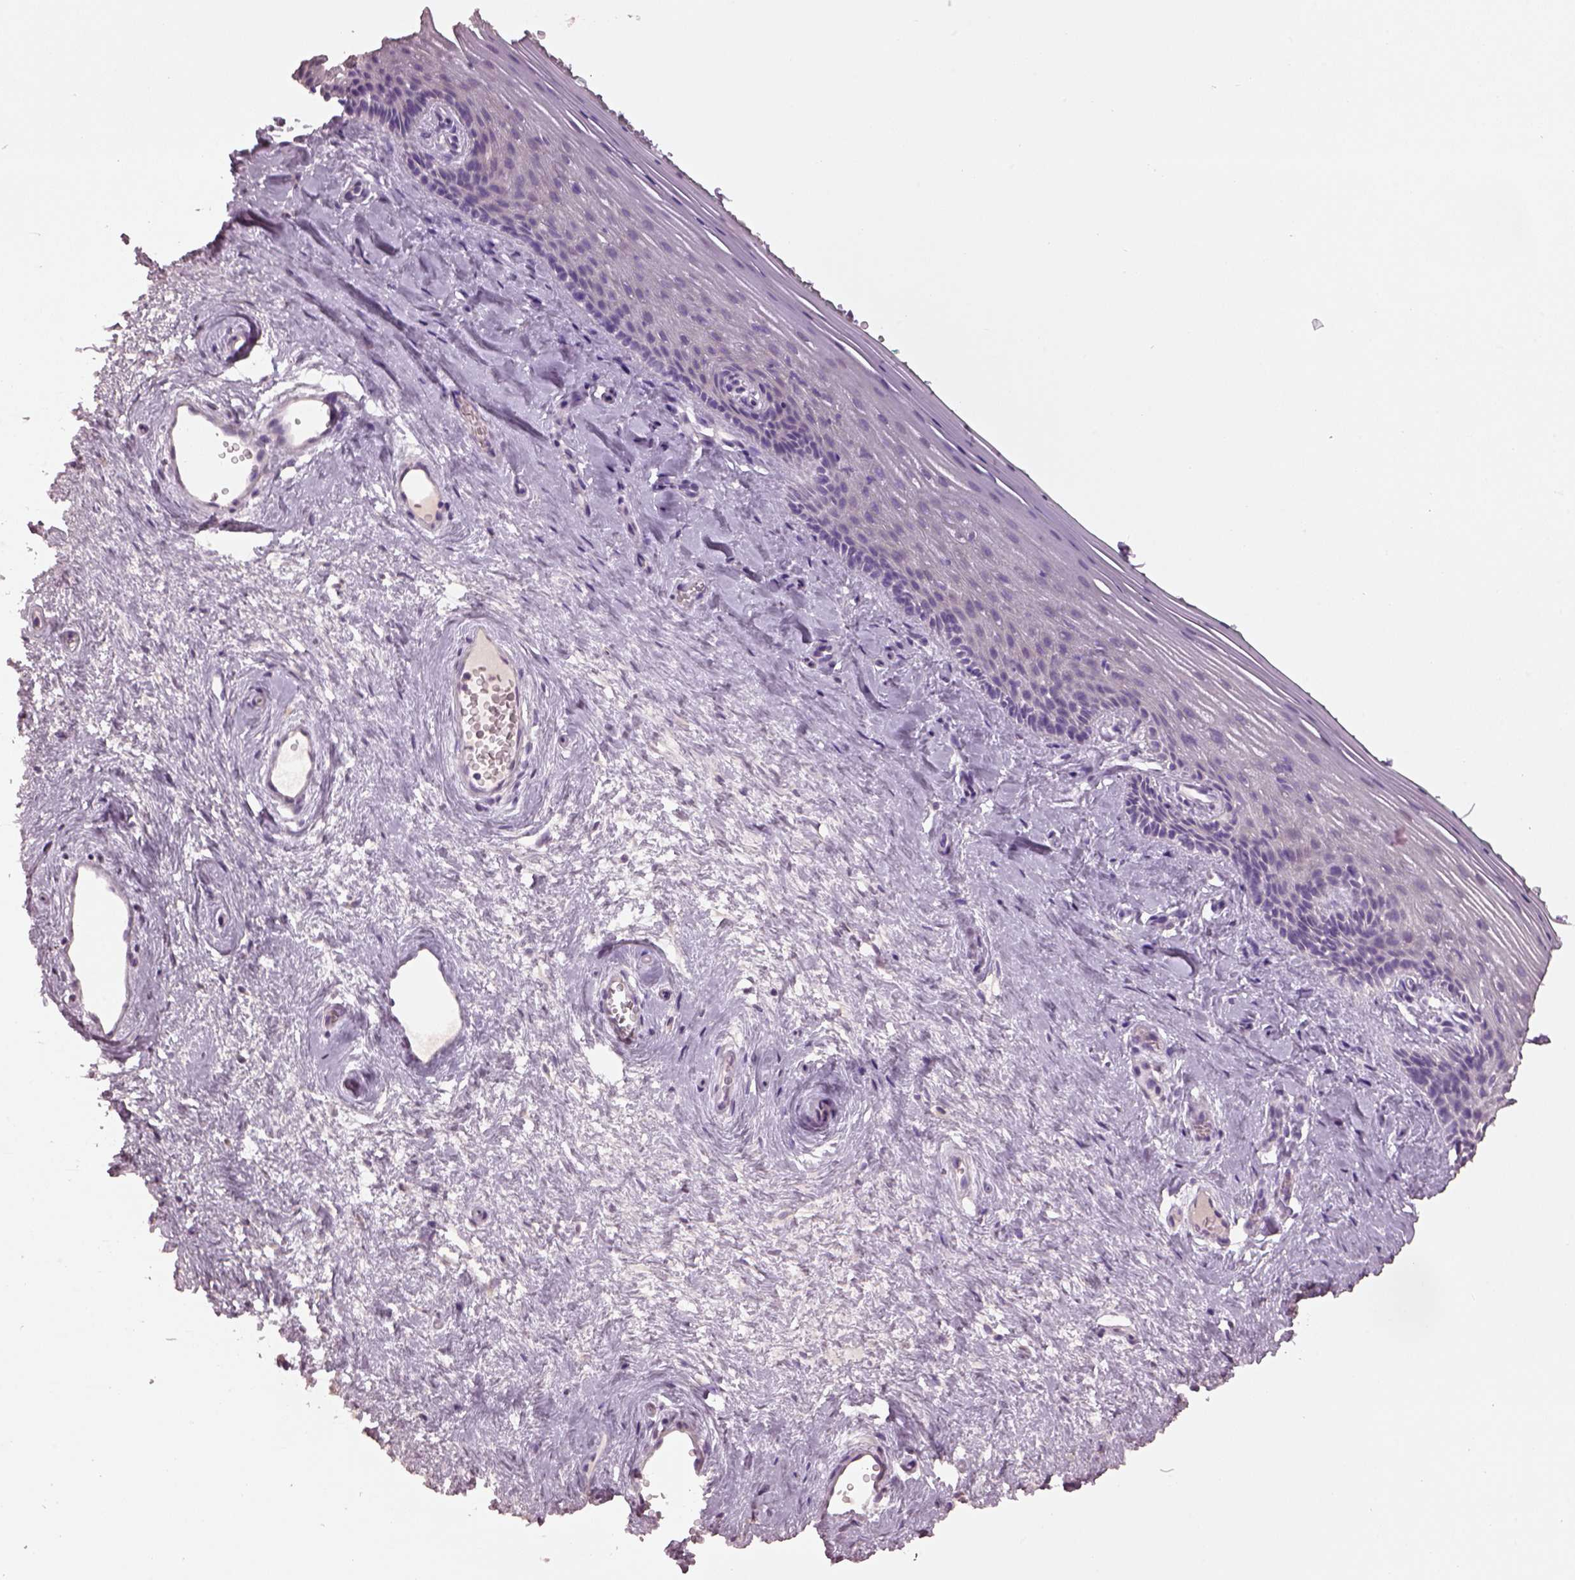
{"staining": {"intensity": "negative", "quantity": "none", "location": "none"}, "tissue": "vagina", "cell_type": "Squamous epithelial cells", "image_type": "normal", "snomed": [{"axis": "morphology", "description": "Normal tissue, NOS"}, {"axis": "topography", "description": "Vagina"}], "caption": "This micrograph is of normal vagina stained with IHC to label a protein in brown with the nuclei are counter-stained blue. There is no expression in squamous epithelial cells. (DAB immunohistochemistry (IHC) with hematoxylin counter stain).", "gene": "KCNIP3", "patient": {"sex": "female", "age": 45}}